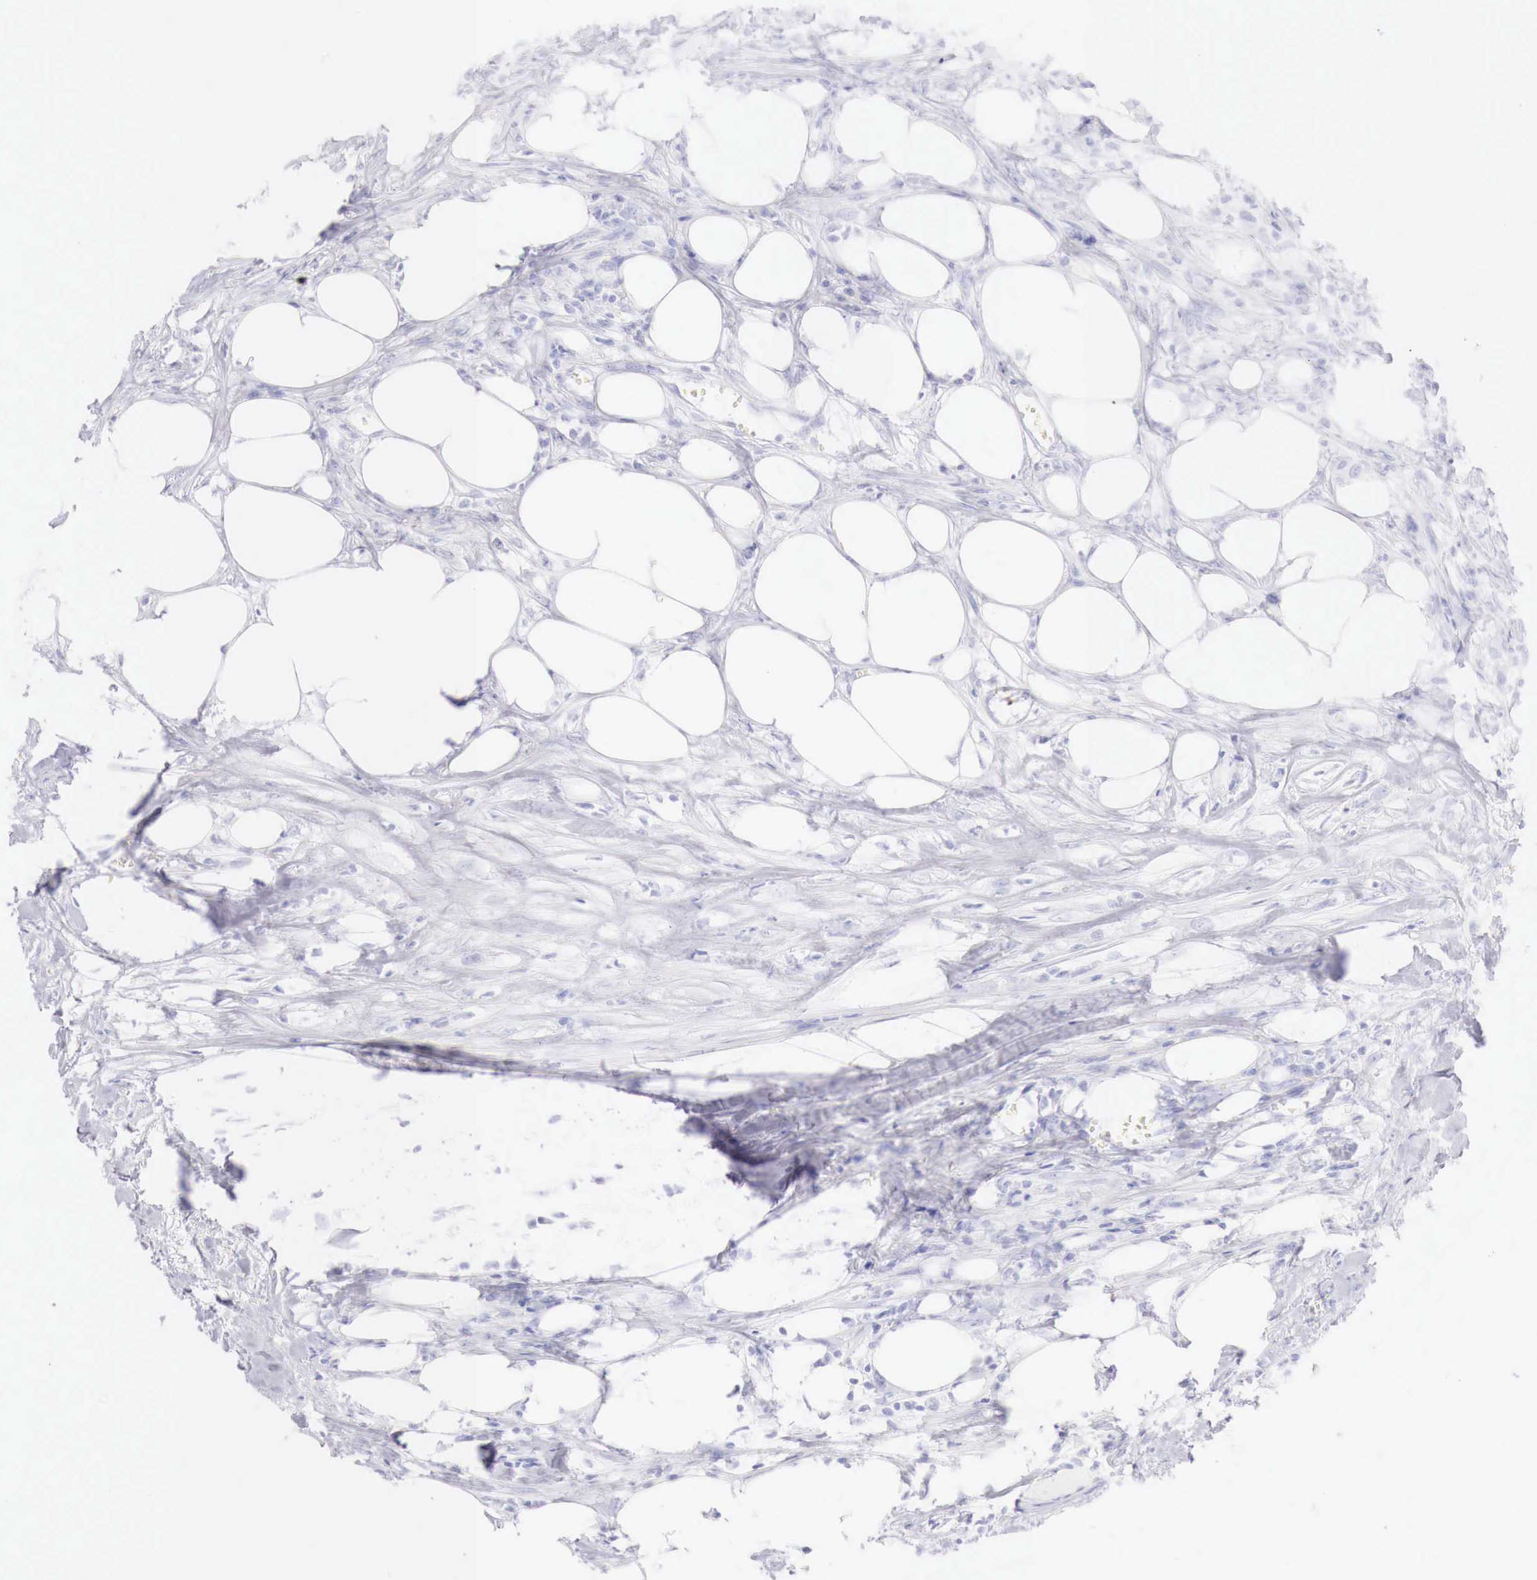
{"staining": {"intensity": "negative", "quantity": "none", "location": "none"}, "tissue": "colorectal cancer", "cell_type": "Tumor cells", "image_type": "cancer", "snomed": [{"axis": "morphology", "description": "Adenocarcinoma, NOS"}, {"axis": "topography", "description": "Colon"}], "caption": "DAB immunohistochemical staining of human colorectal cancer displays no significant expression in tumor cells.", "gene": "INHA", "patient": {"sex": "male", "age": 55}}